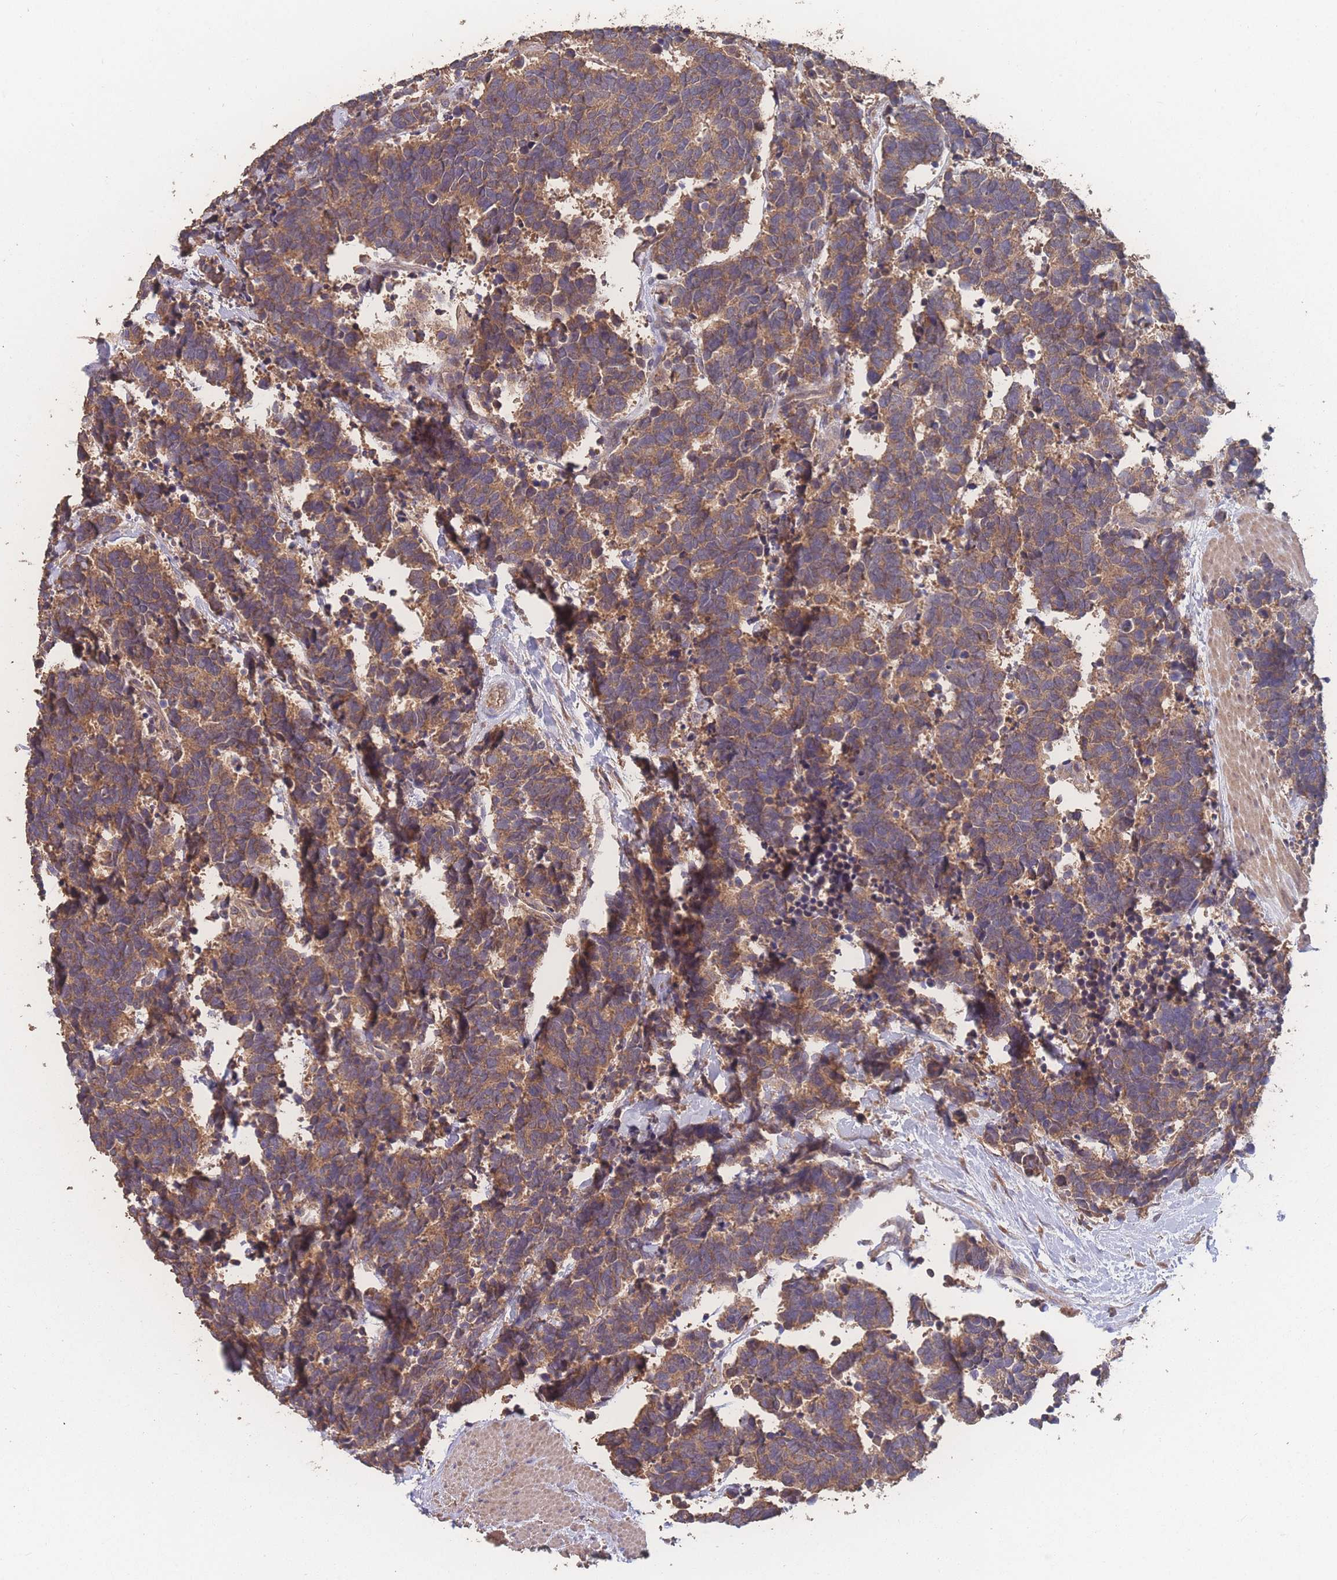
{"staining": {"intensity": "moderate", "quantity": ">75%", "location": "cytoplasmic/membranous"}, "tissue": "carcinoid", "cell_type": "Tumor cells", "image_type": "cancer", "snomed": [{"axis": "morphology", "description": "Carcinoma, NOS"}, {"axis": "morphology", "description": "Carcinoid, malignant, NOS"}, {"axis": "topography", "description": "Prostate"}], "caption": "This image displays carcinoma stained with IHC to label a protein in brown. The cytoplasmic/membranous of tumor cells show moderate positivity for the protein. Nuclei are counter-stained blue.", "gene": "ATXN10", "patient": {"sex": "male", "age": 57}}